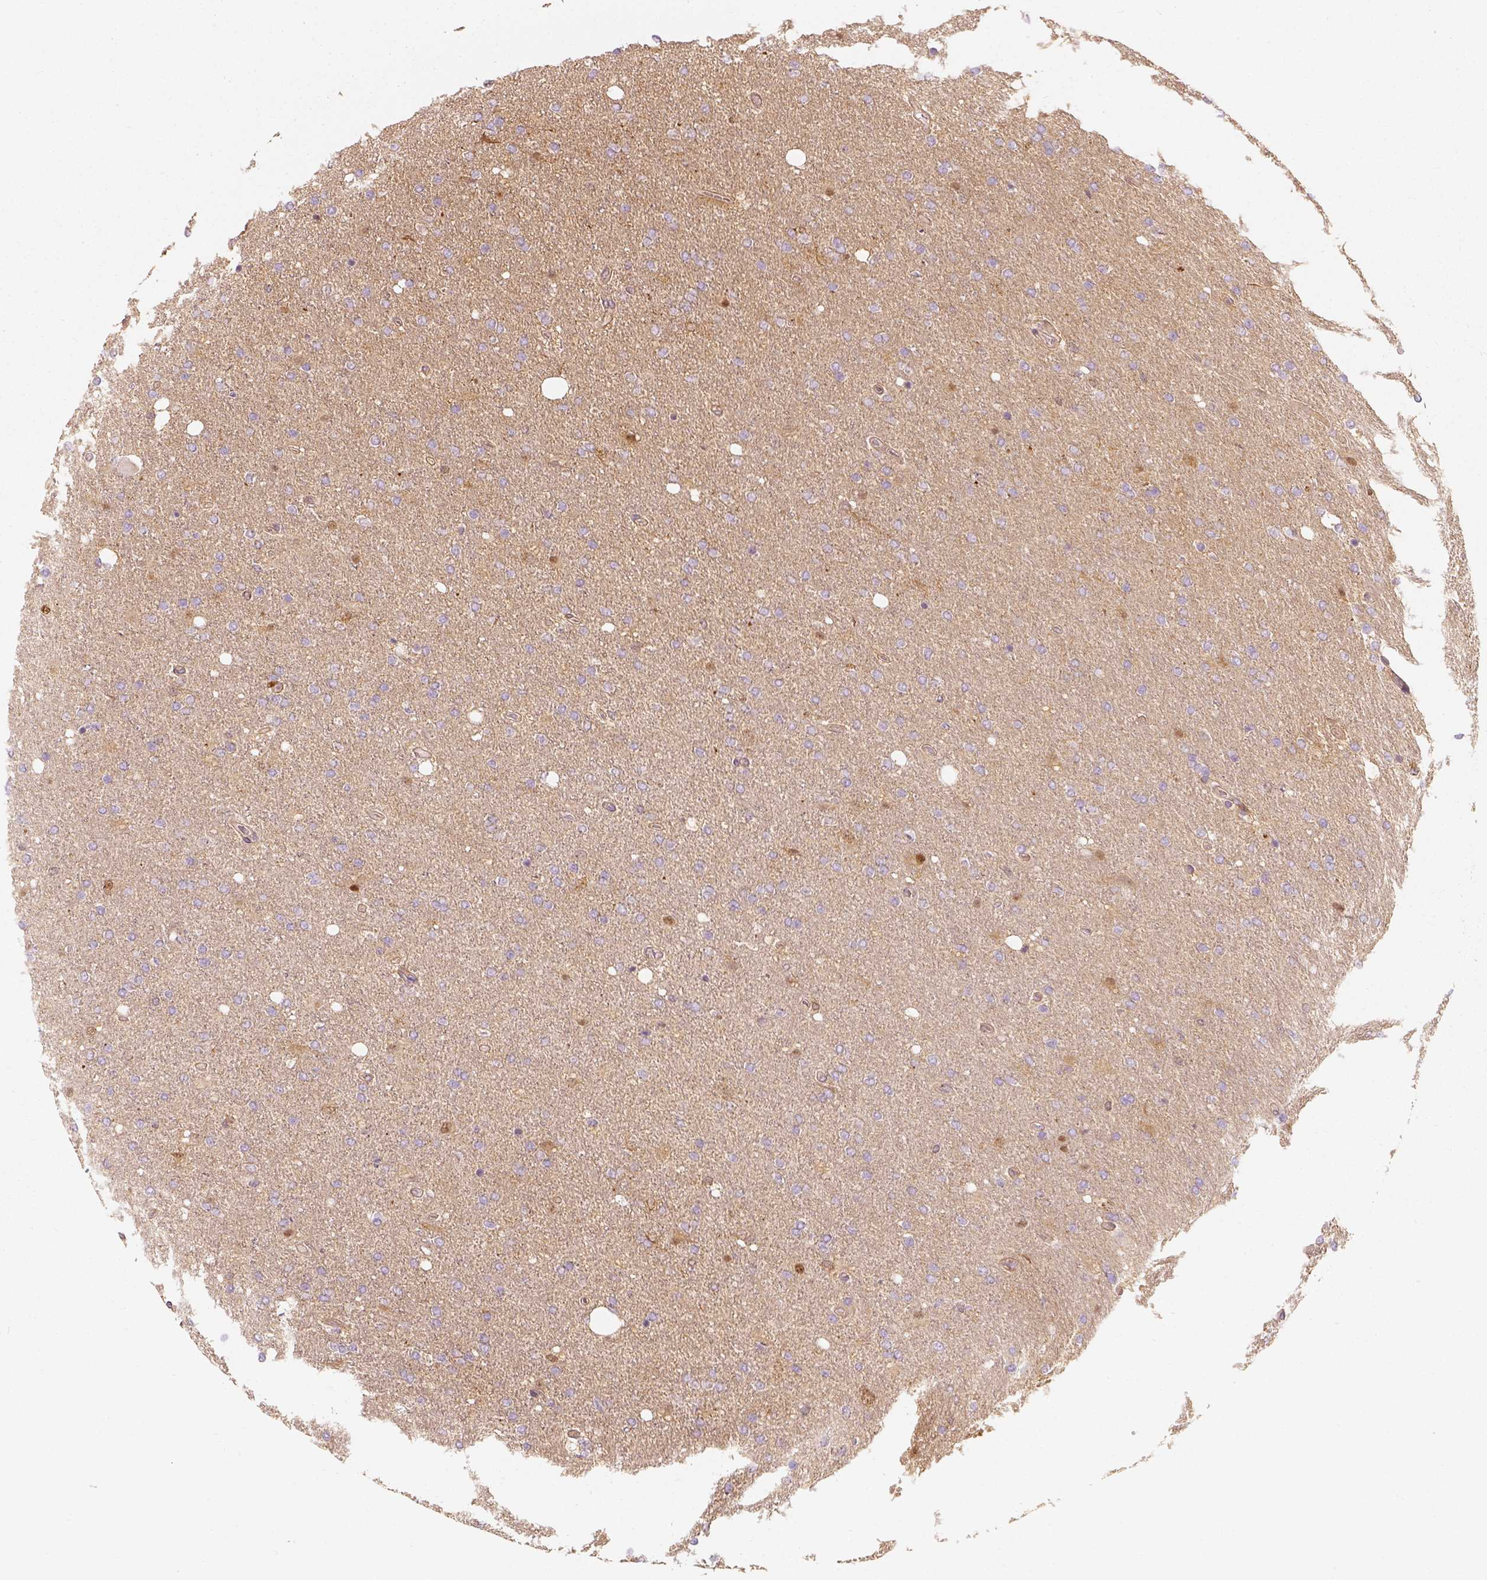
{"staining": {"intensity": "moderate", "quantity": "<25%", "location": "nuclear"}, "tissue": "glioma", "cell_type": "Tumor cells", "image_type": "cancer", "snomed": [{"axis": "morphology", "description": "Glioma, malignant, High grade"}, {"axis": "topography", "description": "Cerebral cortex"}], "caption": "Brown immunohistochemical staining in human glioma demonstrates moderate nuclear positivity in about <25% of tumor cells.", "gene": "SQSTM1", "patient": {"sex": "male", "age": 70}}